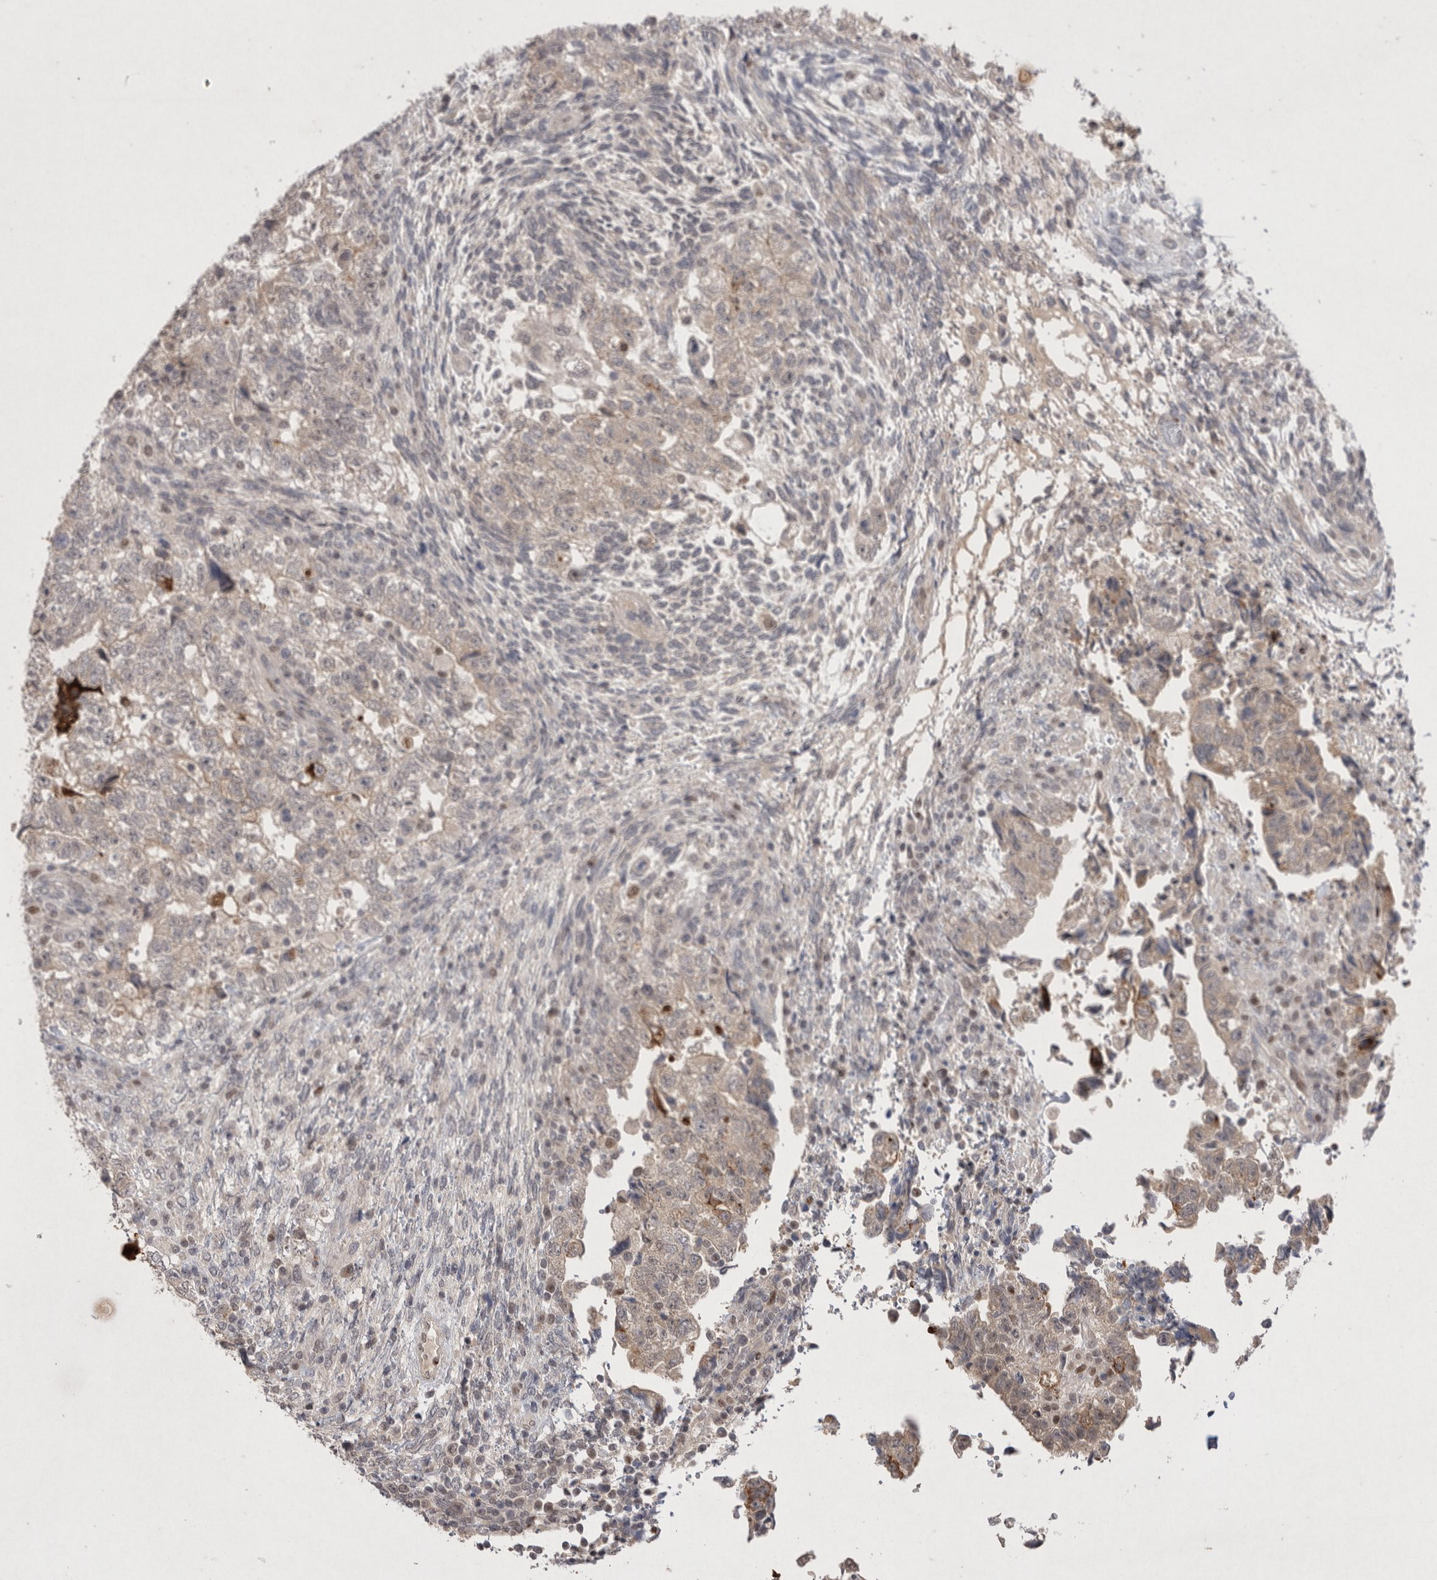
{"staining": {"intensity": "weak", "quantity": "<25%", "location": "cytoplasmic/membranous"}, "tissue": "testis cancer", "cell_type": "Tumor cells", "image_type": "cancer", "snomed": [{"axis": "morphology", "description": "Normal tissue, NOS"}, {"axis": "morphology", "description": "Carcinoma, Embryonal, NOS"}, {"axis": "topography", "description": "Testis"}], "caption": "A micrograph of testis embryonal carcinoma stained for a protein displays no brown staining in tumor cells.", "gene": "HUS1", "patient": {"sex": "male", "age": 36}}